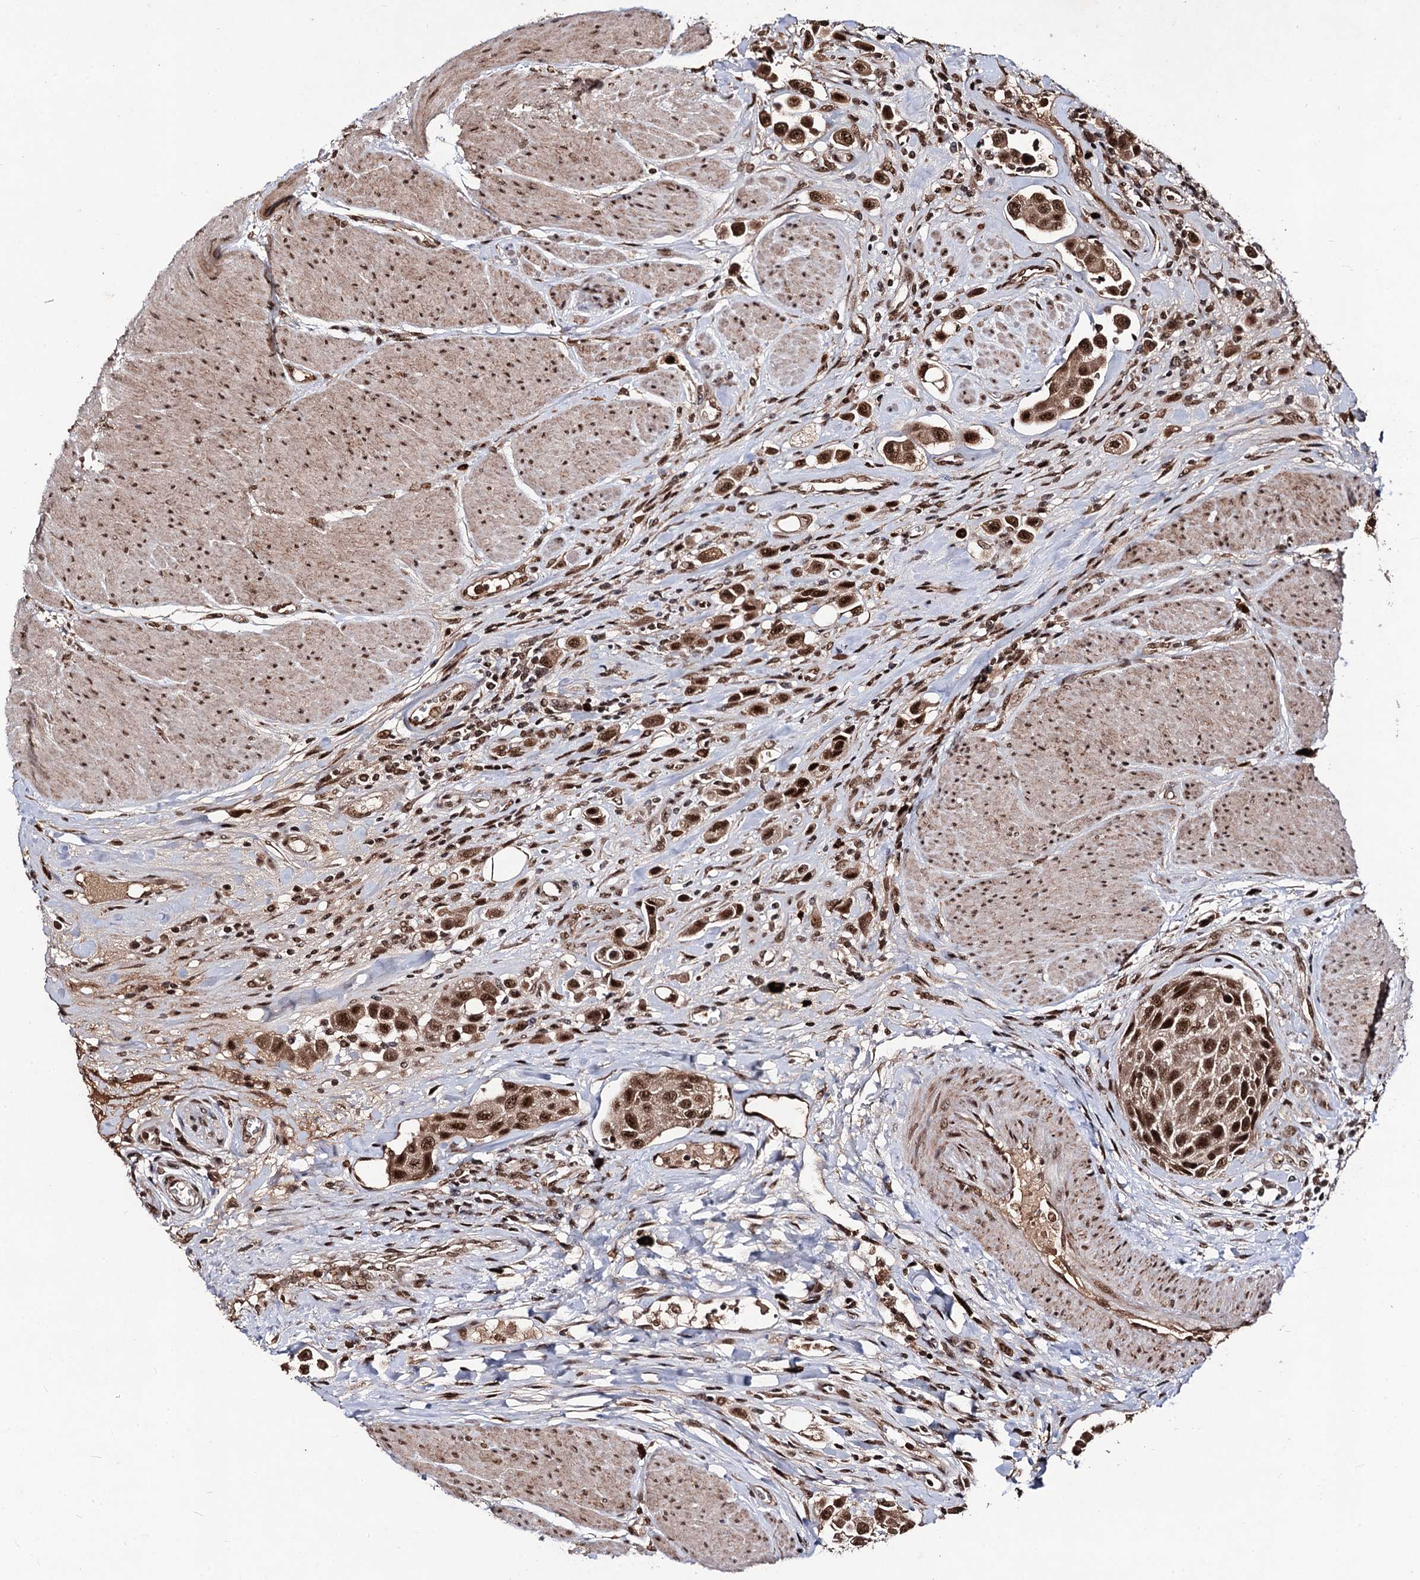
{"staining": {"intensity": "strong", "quantity": ">75%", "location": "cytoplasmic/membranous,nuclear"}, "tissue": "urothelial cancer", "cell_type": "Tumor cells", "image_type": "cancer", "snomed": [{"axis": "morphology", "description": "Urothelial carcinoma, High grade"}, {"axis": "topography", "description": "Urinary bladder"}], "caption": "An immunohistochemistry micrograph of neoplastic tissue is shown. Protein staining in brown labels strong cytoplasmic/membranous and nuclear positivity in urothelial cancer within tumor cells.", "gene": "SFSWAP", "patient": {"sex": "male", "age": 50}}